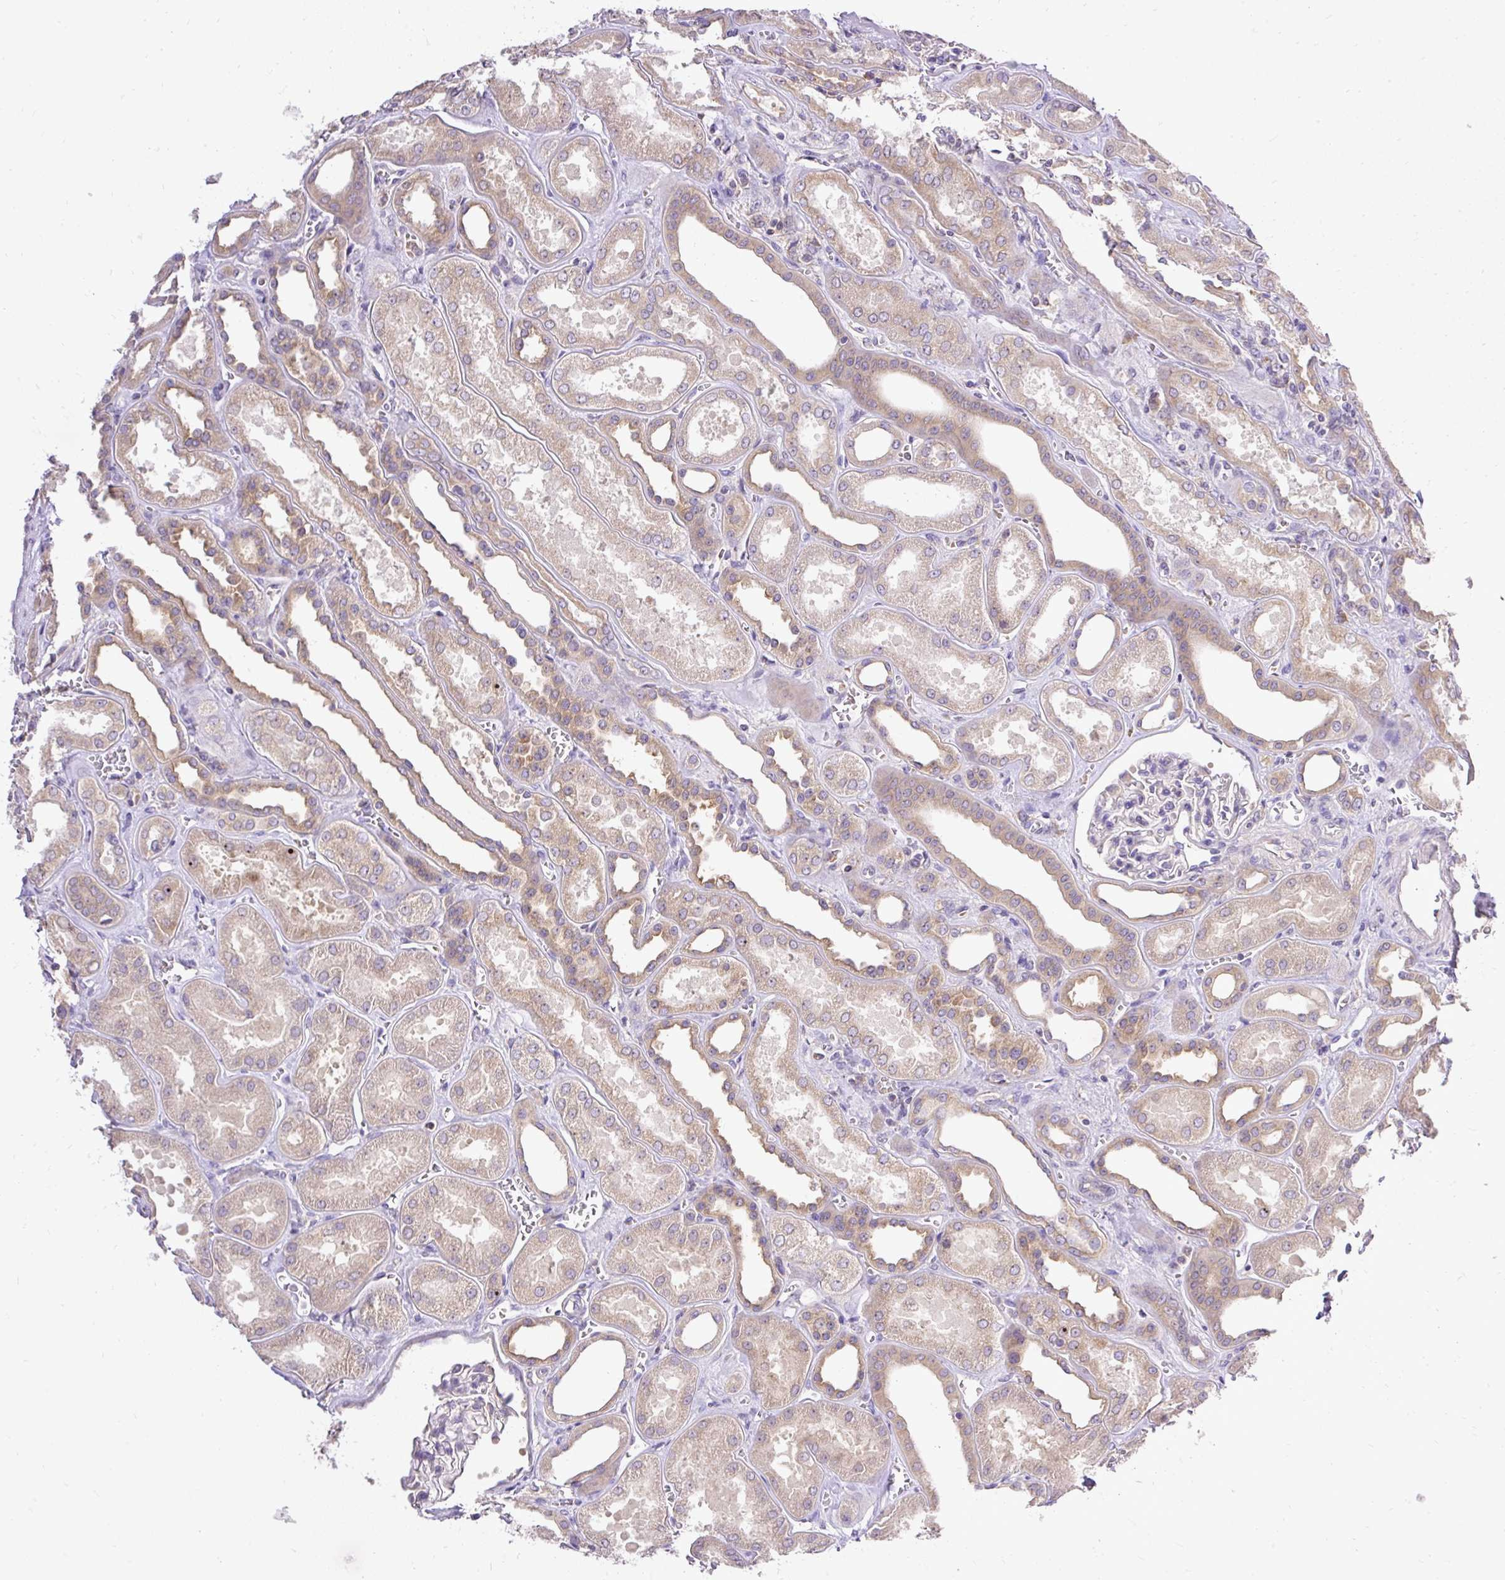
{"staining": {"intensity": "negative", "quantity": "none", "location": "none"}, "tissue": "kidney", "cell_type": "Cells in glomeruli", "image_type": "normal", "snomed": [{"axis": "morphology", "description": "Normal tissue, NOS"}, {"axis": "morphology", "description": "Adenocarcinoma, NOS"}, {"axis": "topography", "description": "Kidney"}], "caption": "There is no significant staining in cells in glomeruli of kidney. The staining is performed using DAB brown chromogen with nuclei counter-stained in using hematoxylin.", "gene": "SEC63", "patient": {"sex": "female", "age": 68}}